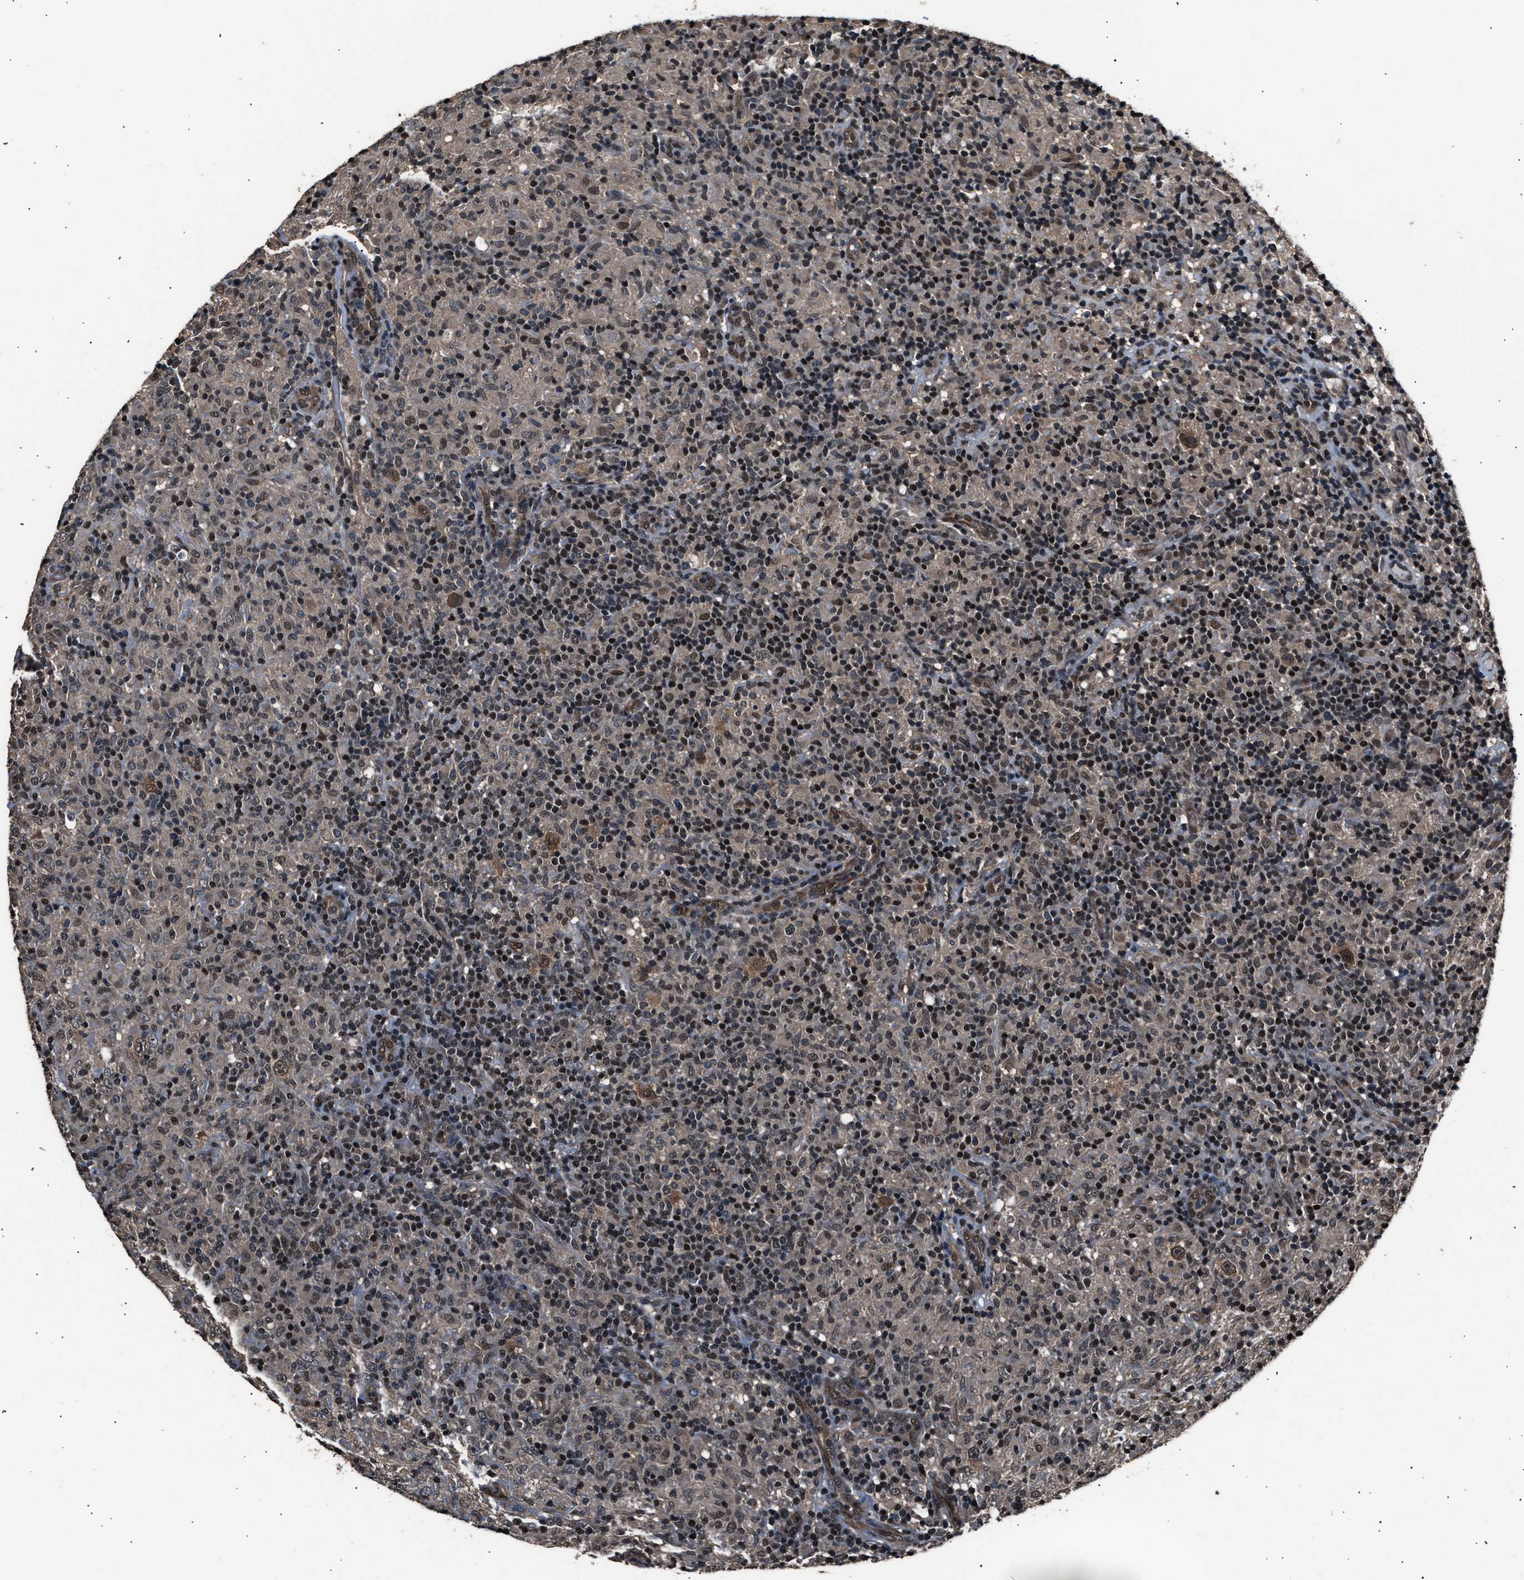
{"staining": {"intensity": "weak", "quantity": ">75%", "location": "nuclear"}, "tissue": "lymphoma", "cell_type": "Tumor cells", "image_type": "cancer", "snomed": [{"axis": "morphology", "description": "Hodgkin's disease, NOS"}, {"axis": "topography", "description": "Lymph node"}], "caption": "DAB (3,3'-diaminobenzidine) immunohistochemical staining of lymphoma reveals weak nuclear protein staining in approximately >75% of tumor cells.", "gene": "DFFA", "patient": {"sex": "male", "age": 70}}